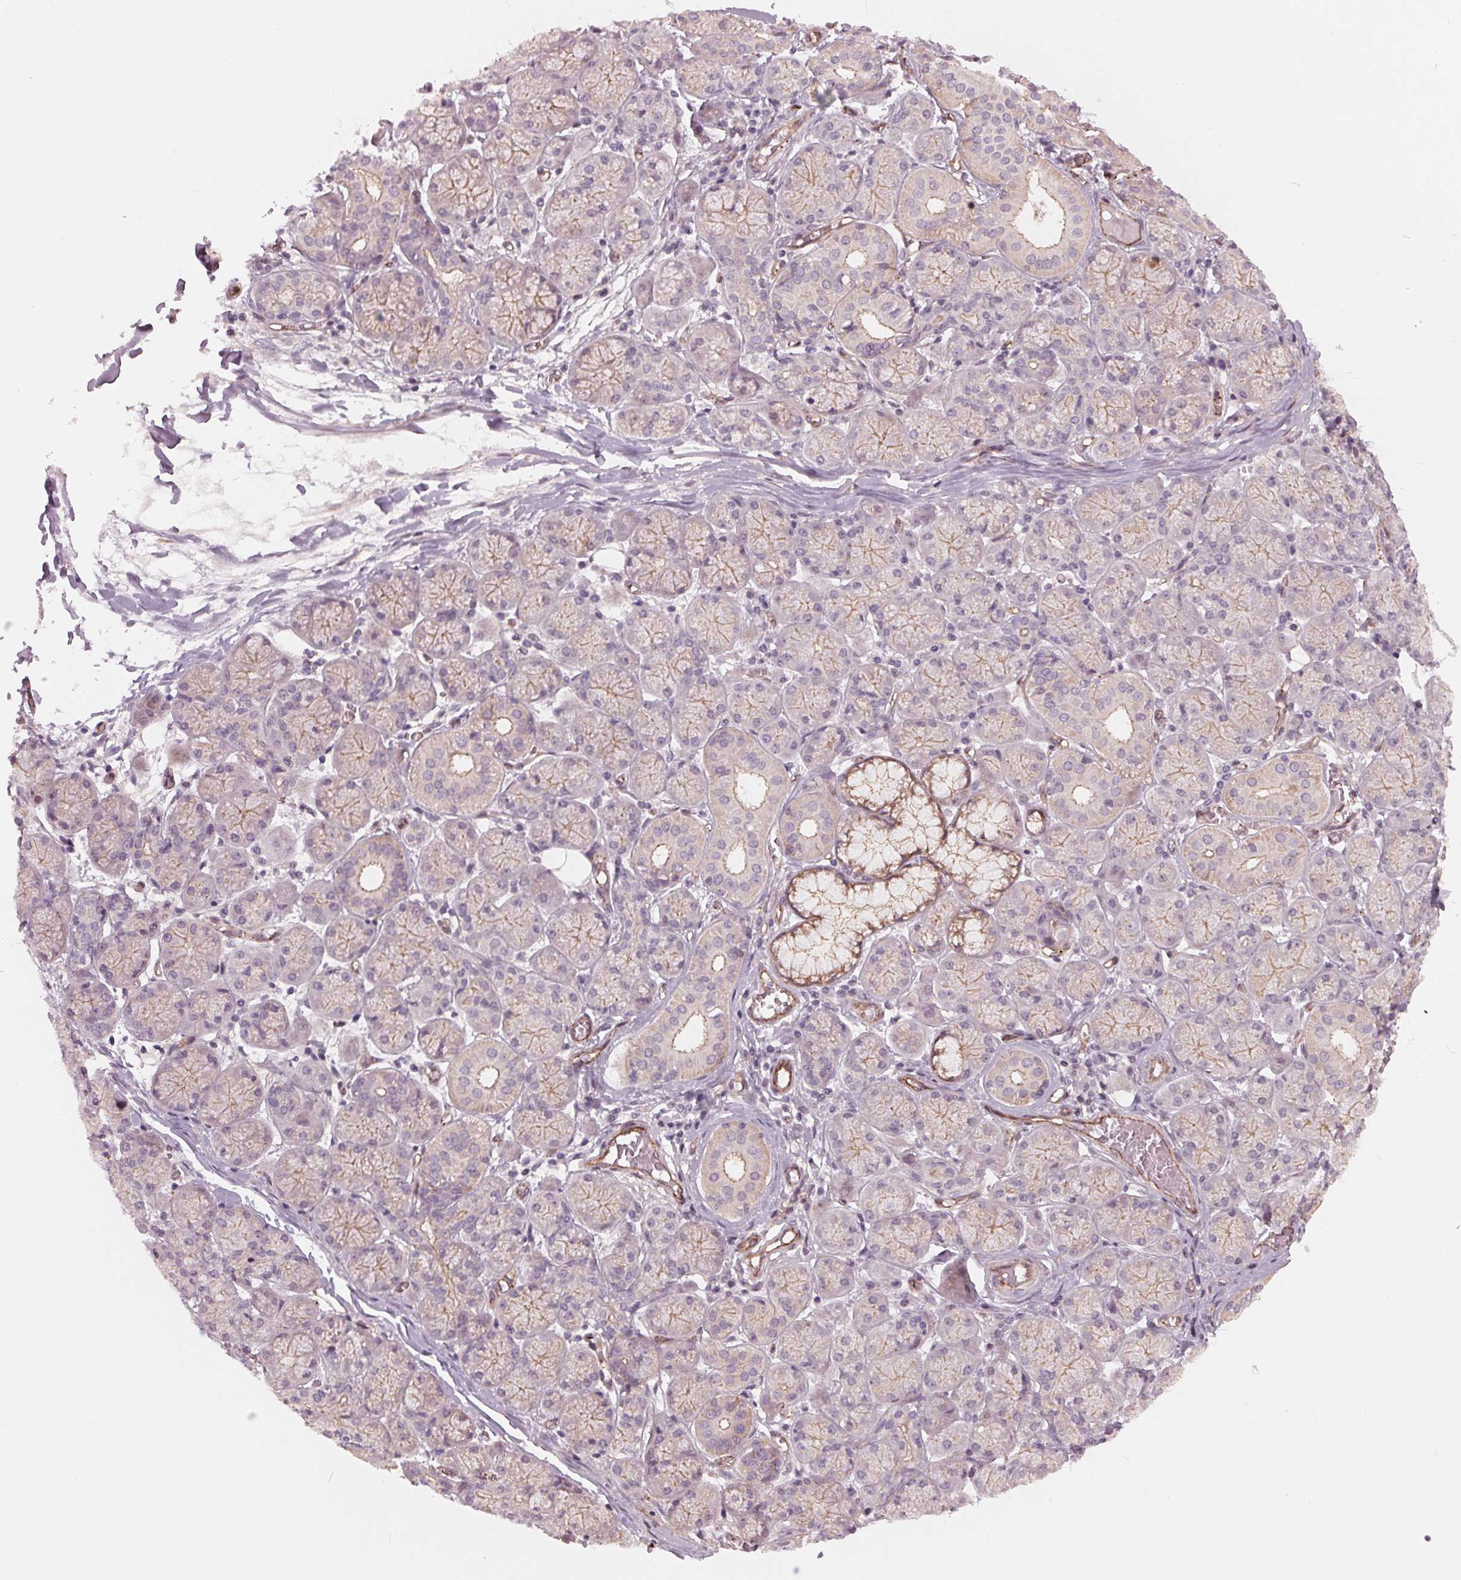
{"staining": {"intensity": "moderate", "quantity": "<25%", "location": "cytoplasmic/membranous,nuclear"}, "tissue": "salivary gland", "cell_type": "Glandular cells", "image_type": "normal", "snomed": [{"axis": "morphology", "description": "Normal tissue, NOS"}, {"axis": "topography", "description": "Salivary gland"}, {"axis": "topography", "description": "Peripheral nerve tissue"}], "caption": "Glandular cells reveal low levels of moderate cytoplasmic/membranous,nuclear staining in about <25% of cells in normal salivary gland.", "gene": "TXNIP", "patient": {"sex": "female", "age": 24}}